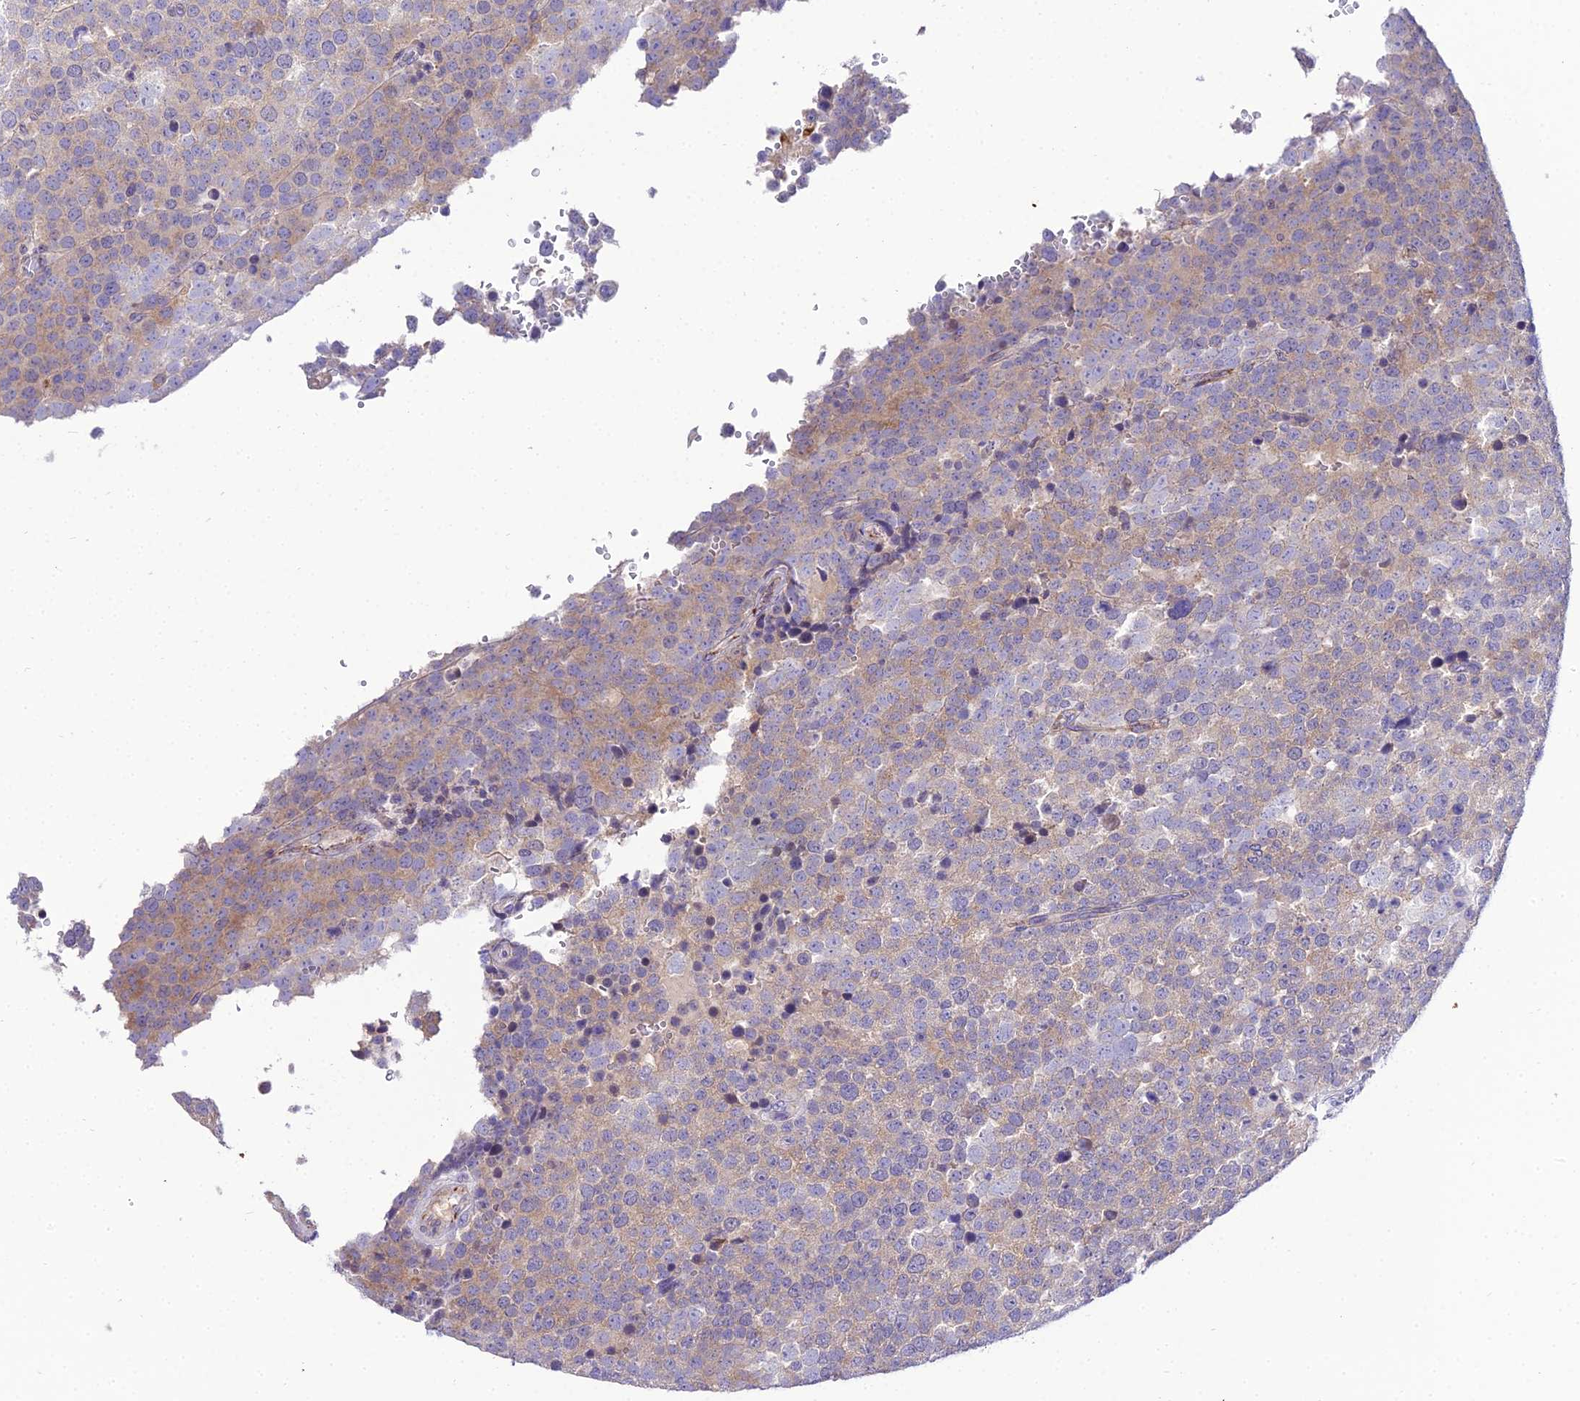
{"staining": {"intensity": "weak", "quantity": "<25%", "location": "cytoplasmic/membranous"}, "tissue": "testis cancer", "cell_type": "Tumor cells", "image_type": "cancer", "snomed": [{"axis": "morphology", "description": "Seminoma, NOS"}, {"axis": "topography", "description": "Testis"}], "caption": "This is an immunohistochemistry (IHC) histopathology image of human testis seminoma. There is no expression in tumor cells.", "gene": "SHQ1", "patient": {"sex": "male", "age": 71}}